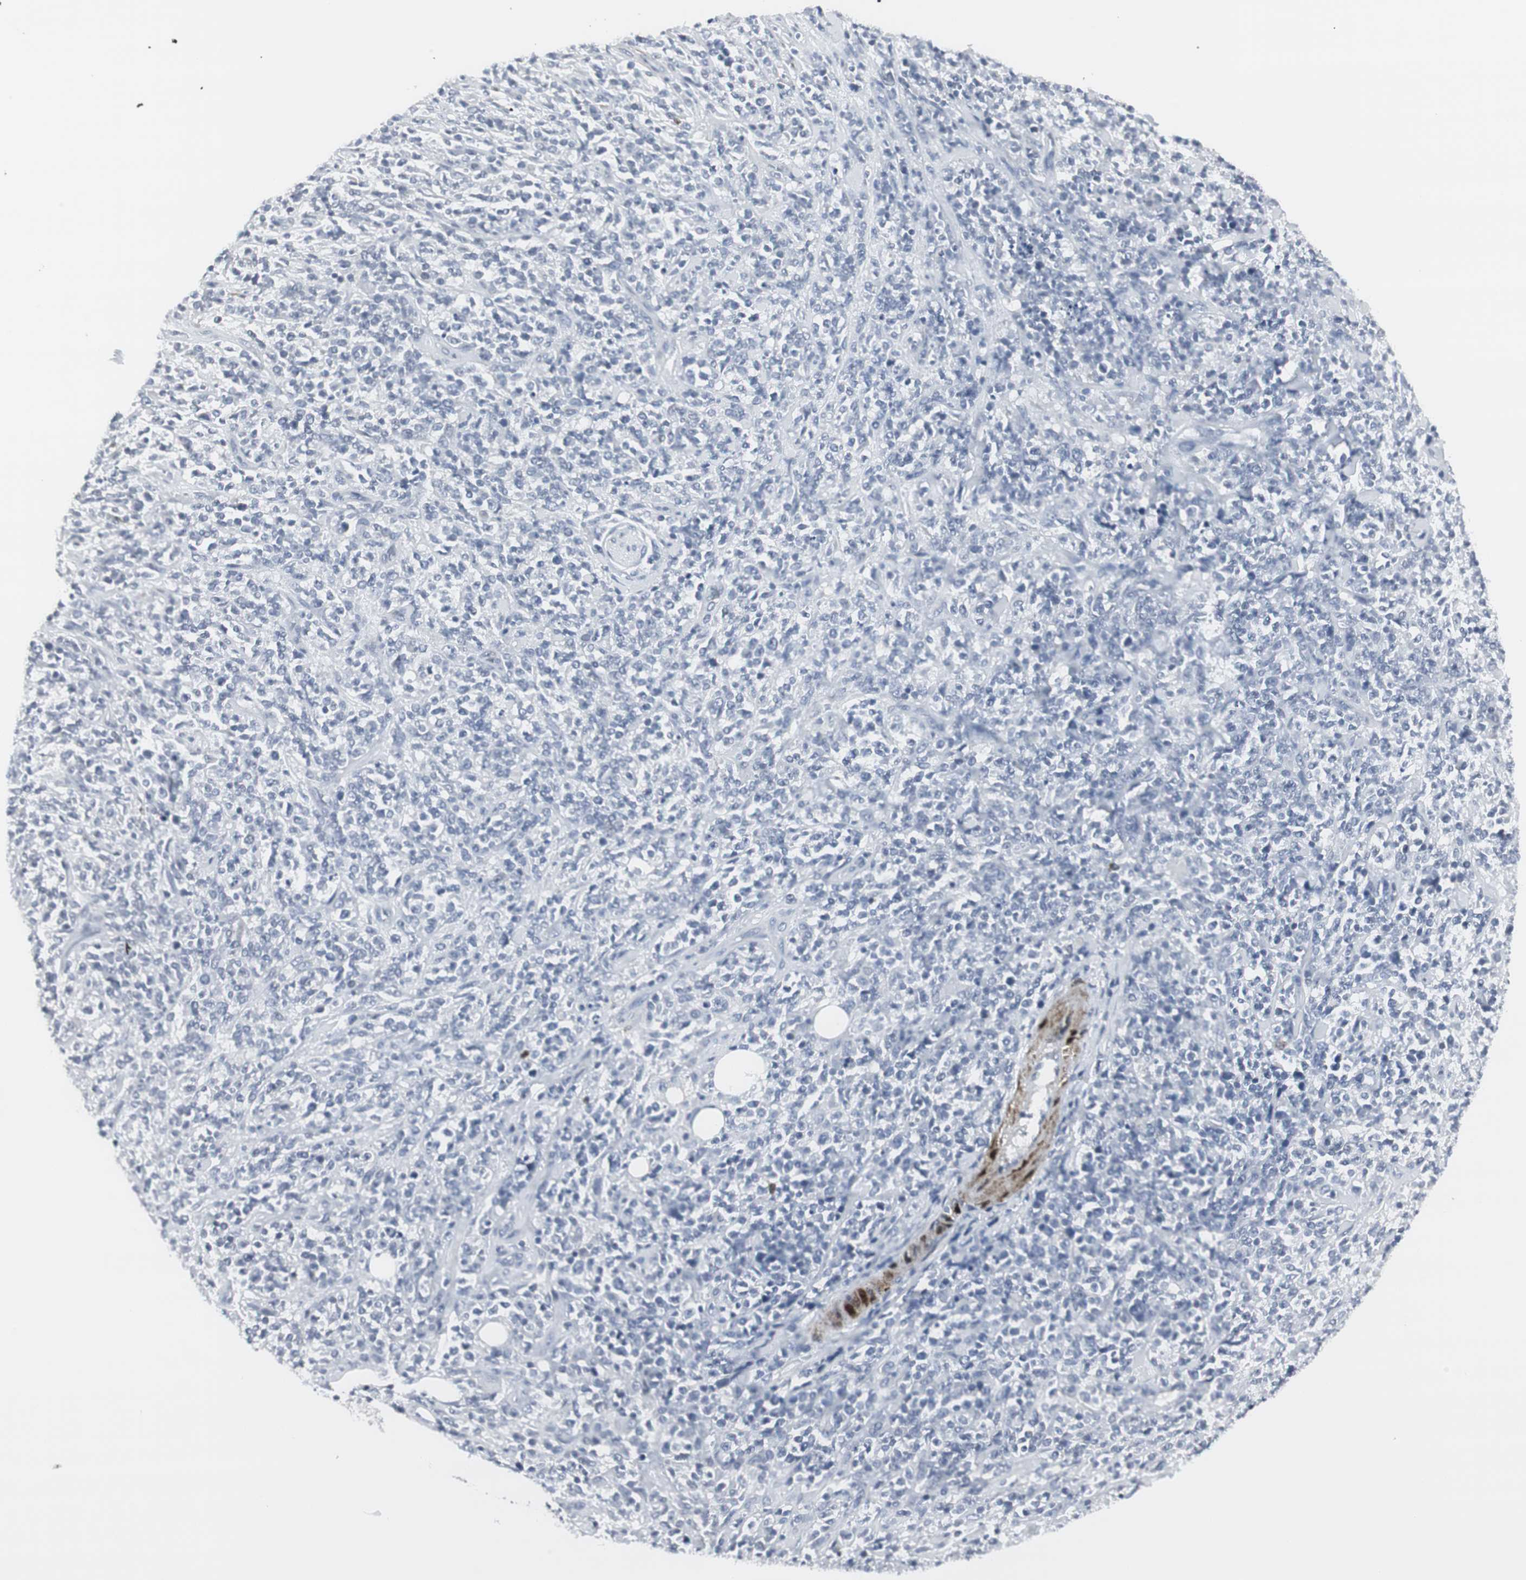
{"staining": {"intensity": "negative", "quantity": "none", "location": "none"}, "tissue": "lymphoma", "cell_type": "Tumor cells", "image_type": "cancer", "snomed": [{"axis": "morphology", "description": "Malignant lymphoma, non-Hodgkin's type, High grade"}, {"axis": "topography", "description": "Soft tissue"}], "caption": "Immunohistochemistry micrograph of neoplastic tissue: human malignant lymphoma, non-Hodgkin's type (high-grade) stained with DAB reveals no significant protein staining in tumor cells.", "gene": "PPP1R14A", "patient": {"sex": "male", "age": 18}}